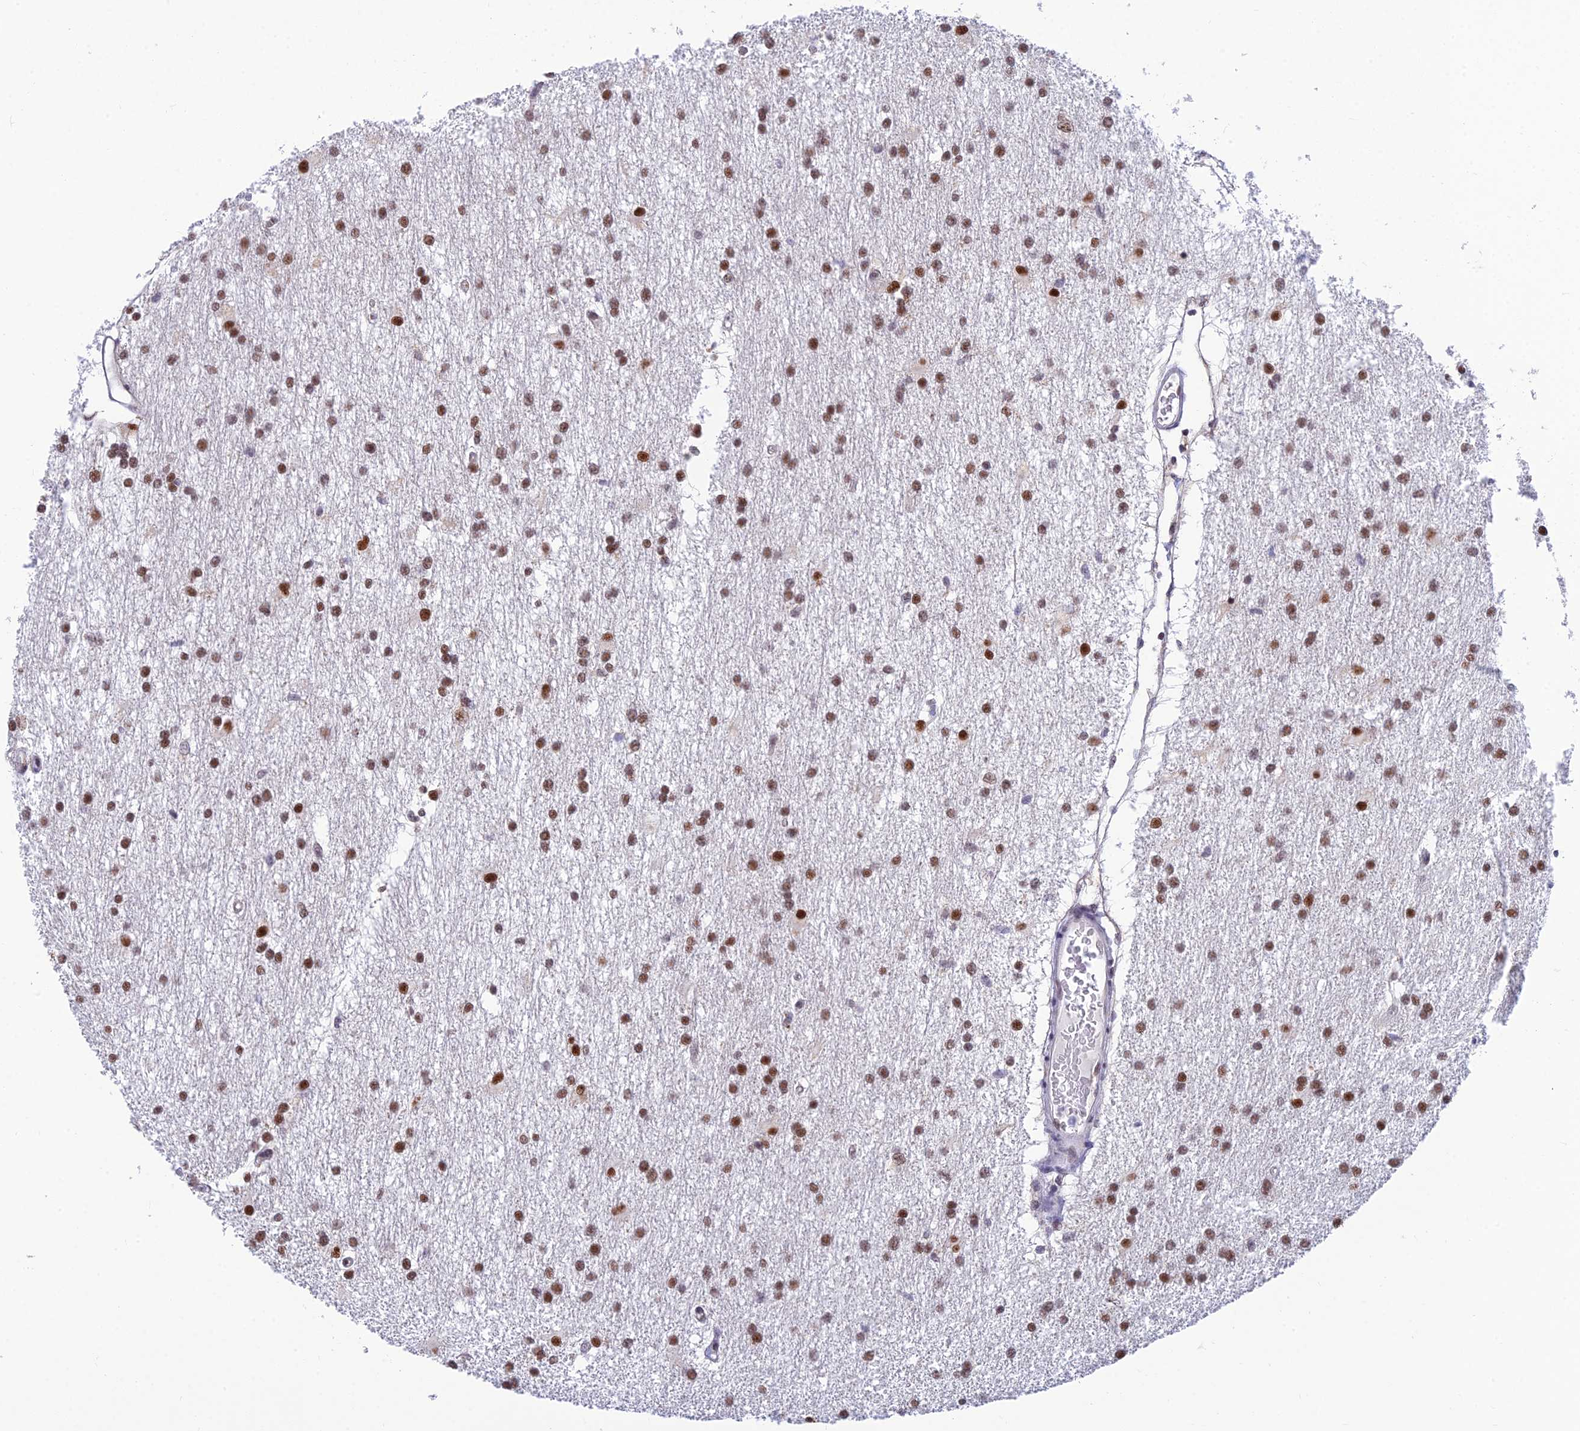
{"staining": {"intensity": "moderate", "quantity": ">75%", "location": "nuclear"}, "tissue": "glioma", "cell_type": "Tumor cells", "image_type": "cancer", "snomed": [{"axis": "morphology", "description": "Glioma, malignant, High grade"}, {"axis": "topography", "description": "Brain"}], "caption": "DAB immunohistochemical staining of human glioma reveals moderate nuclear protein staining in approximately >75% of tumor cells.", "gene": "C2orf49", "patient": {"sex": "male", "age": 77}}